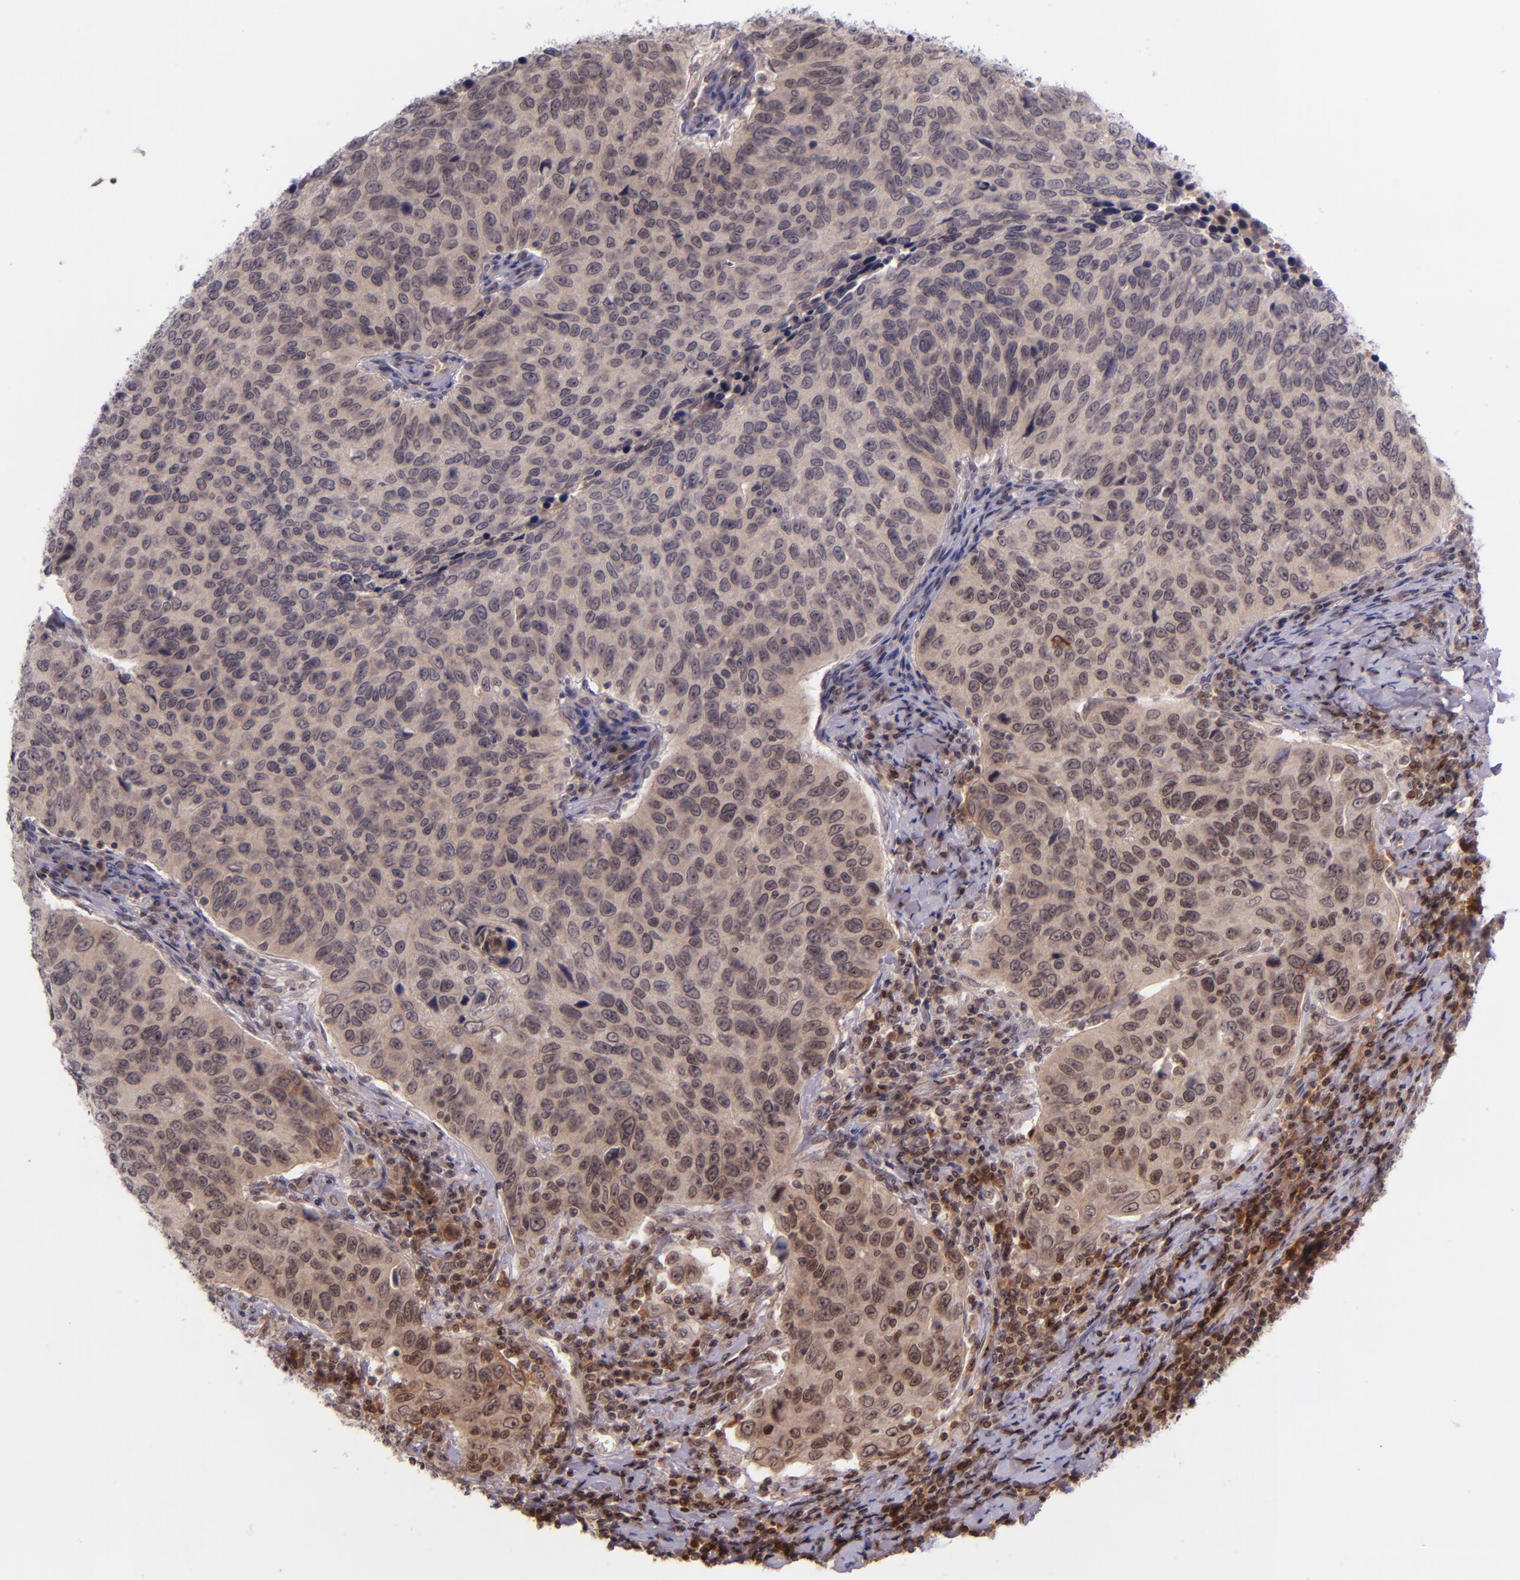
{"staining": {"intensity": "weak", "quantity": "25%-75%", "location": "cytoplasmic/membranous"}, "tissue": "cervical cancer", "cell_type": "Tumor cells", "image_type": "cancer", "snomed": [{"axis": "morphology", "description": "Squamous cell carcinoma, NOS"}, {"axis": "topography", "description": "Cervix"}], "caption": "Weak cytoplasmic/membranous protein staining is seen in about 25%-75% of tumor cells in cervical squamous cell carcinoma. (Stains: DAB in brown, nuclei in blue, Microscopy: brightfield microscopy at high magnification).", "gene": "SELL", "patient": {"sex": "female", "age": 53}}